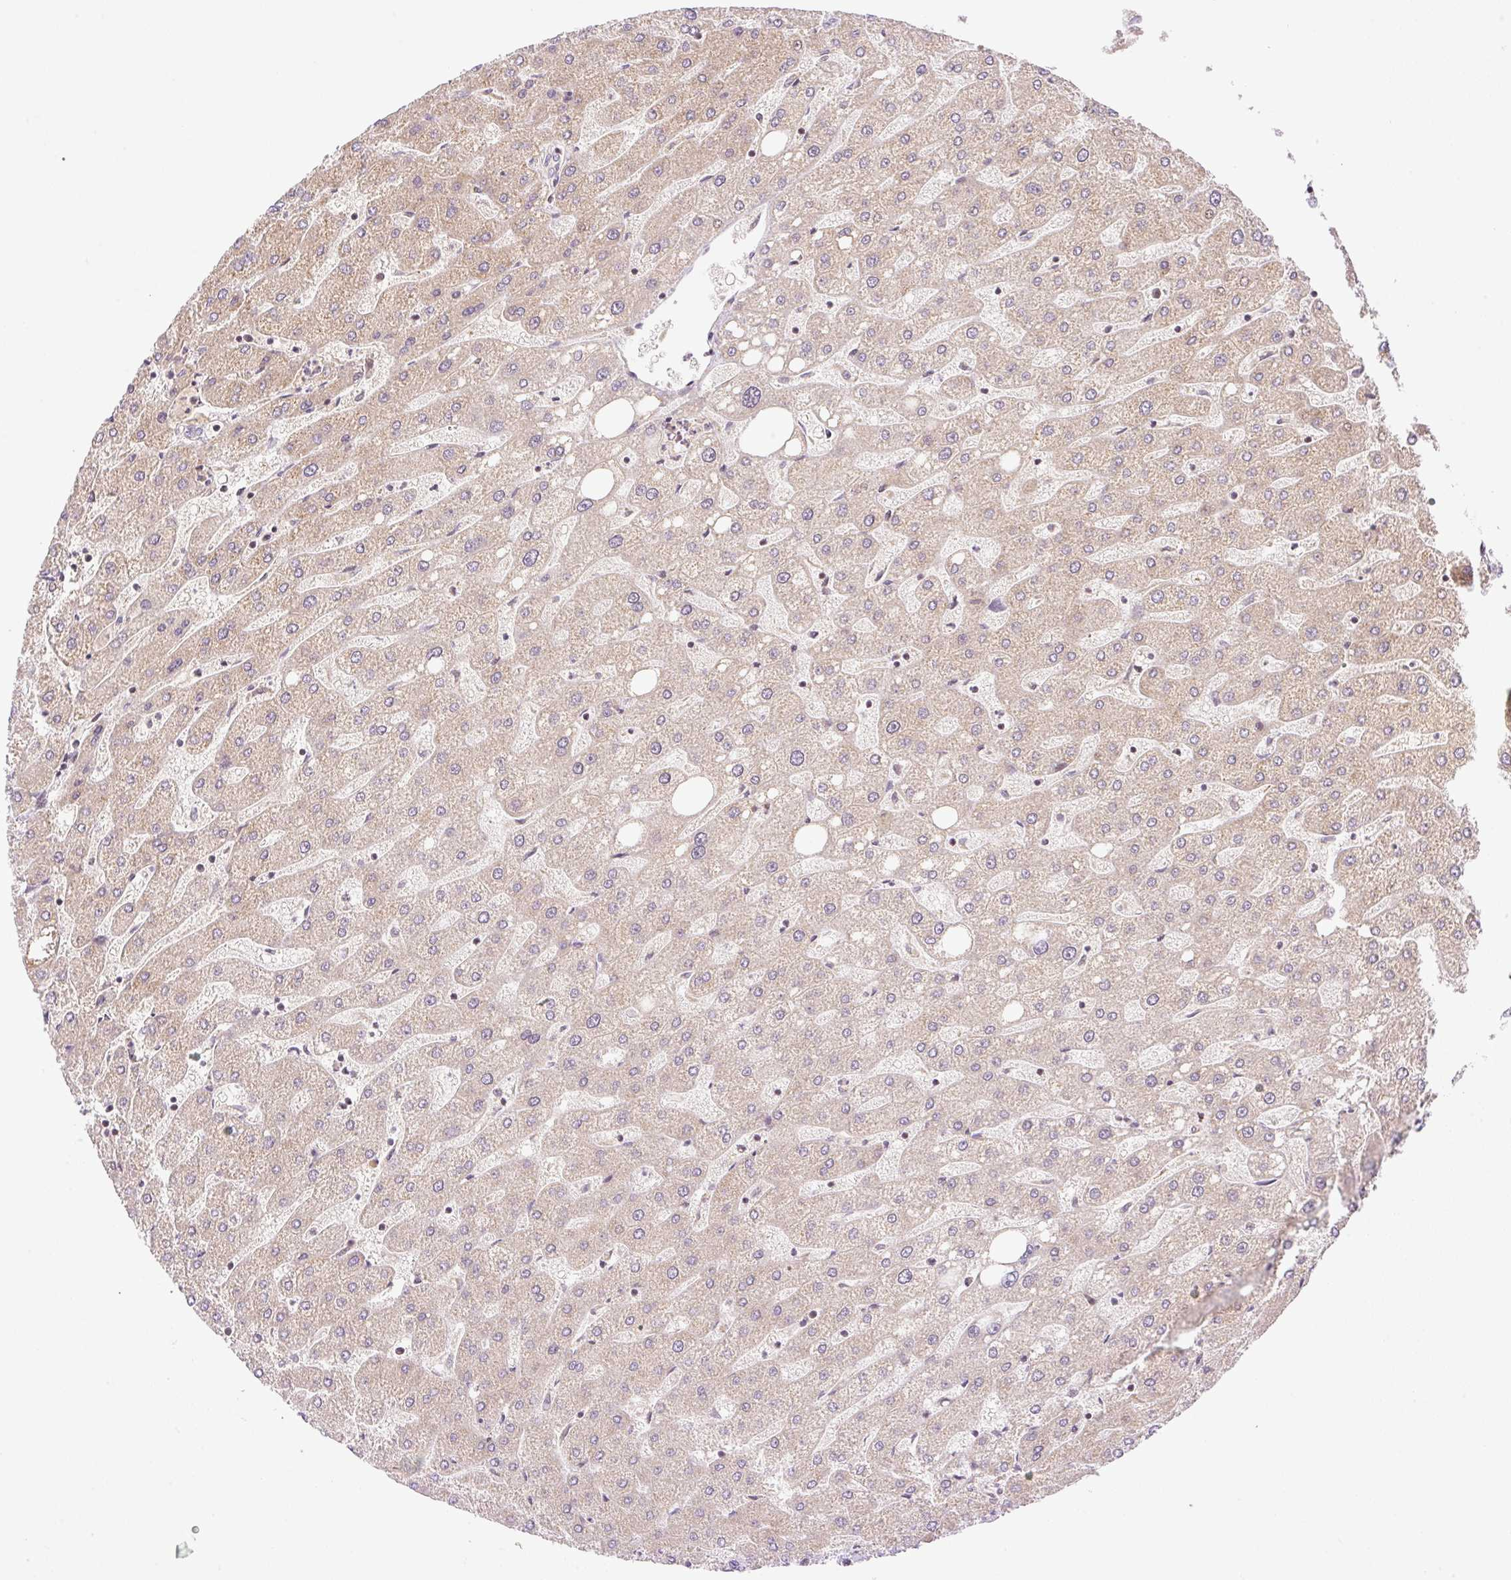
{"staining": {"intensity": "negative", "quantity": "none", "location": "none"}, "tissue": "liver", "cell_type": "Cholangiocytes", "image_type": "normal", "snomed": [{"axis": "morphology", "description": "Normal tissue, NOS"}, {"axis": "topography", "description": "Liver"}], "caption": "The micrograph demonstrates no staining of cholangiocytes in normal liver. (DAB immunohistochemistry with hematoxylin counter stain).", "gene": "ZNF394", "patient": {"sex": "male", "age": 67}}